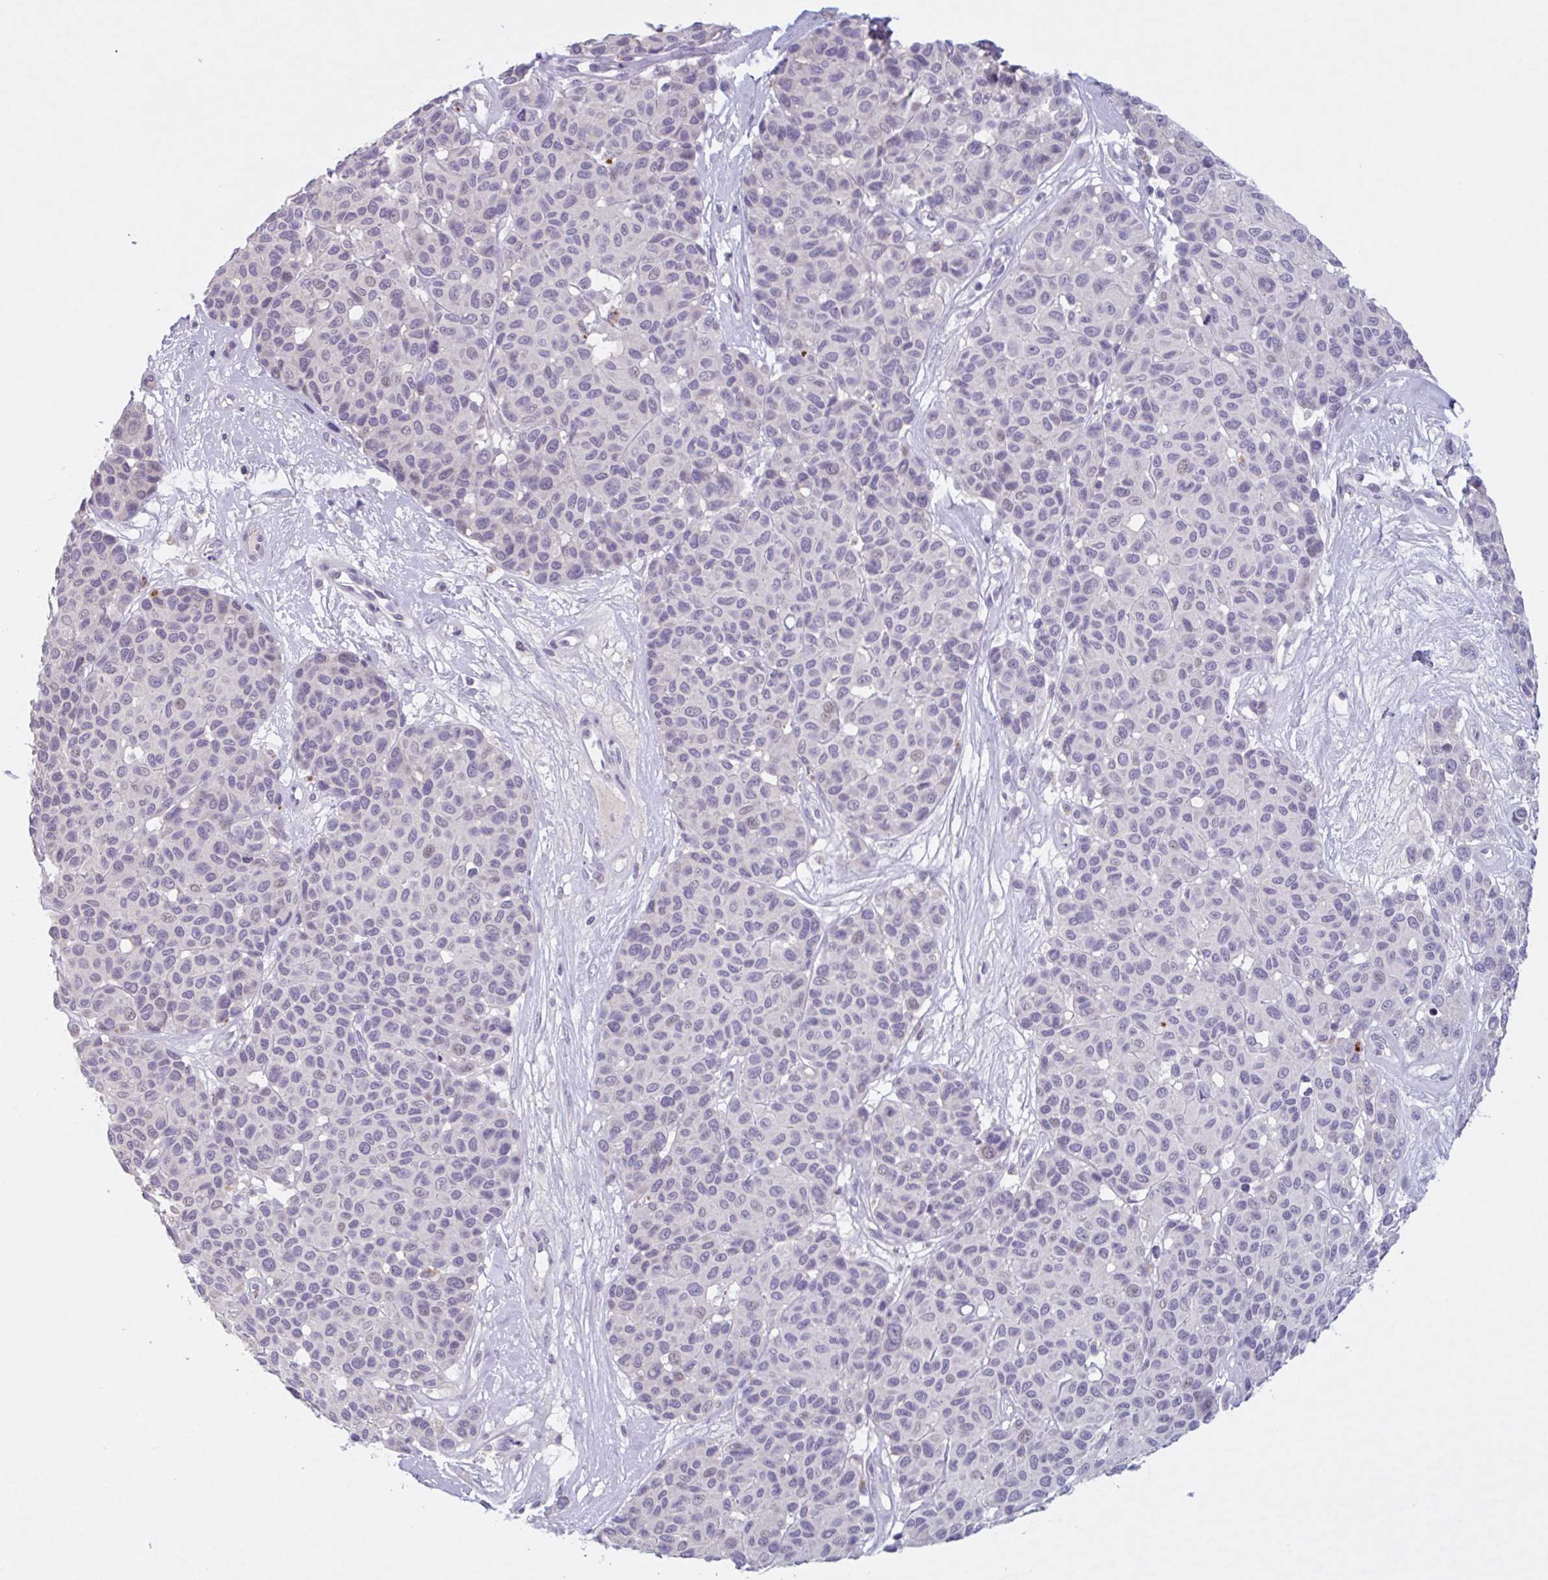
{"staining": {"intensity": "negative", "quantity": "none", "location": "none"}, "tissue": "melanoma", "cell_type": "Tumor cells", "image_type": "cancer", "snomed": [{"axis": "morphology", "description": "Malignant melanoma, NOS"}, {"axis": "topography", "description": "Skin"}], "caption": "Tumor cells are negative for brown protein staining in melanoma.", "gene": "RHAG", "patient": {"sex": "female", "age": 66}}